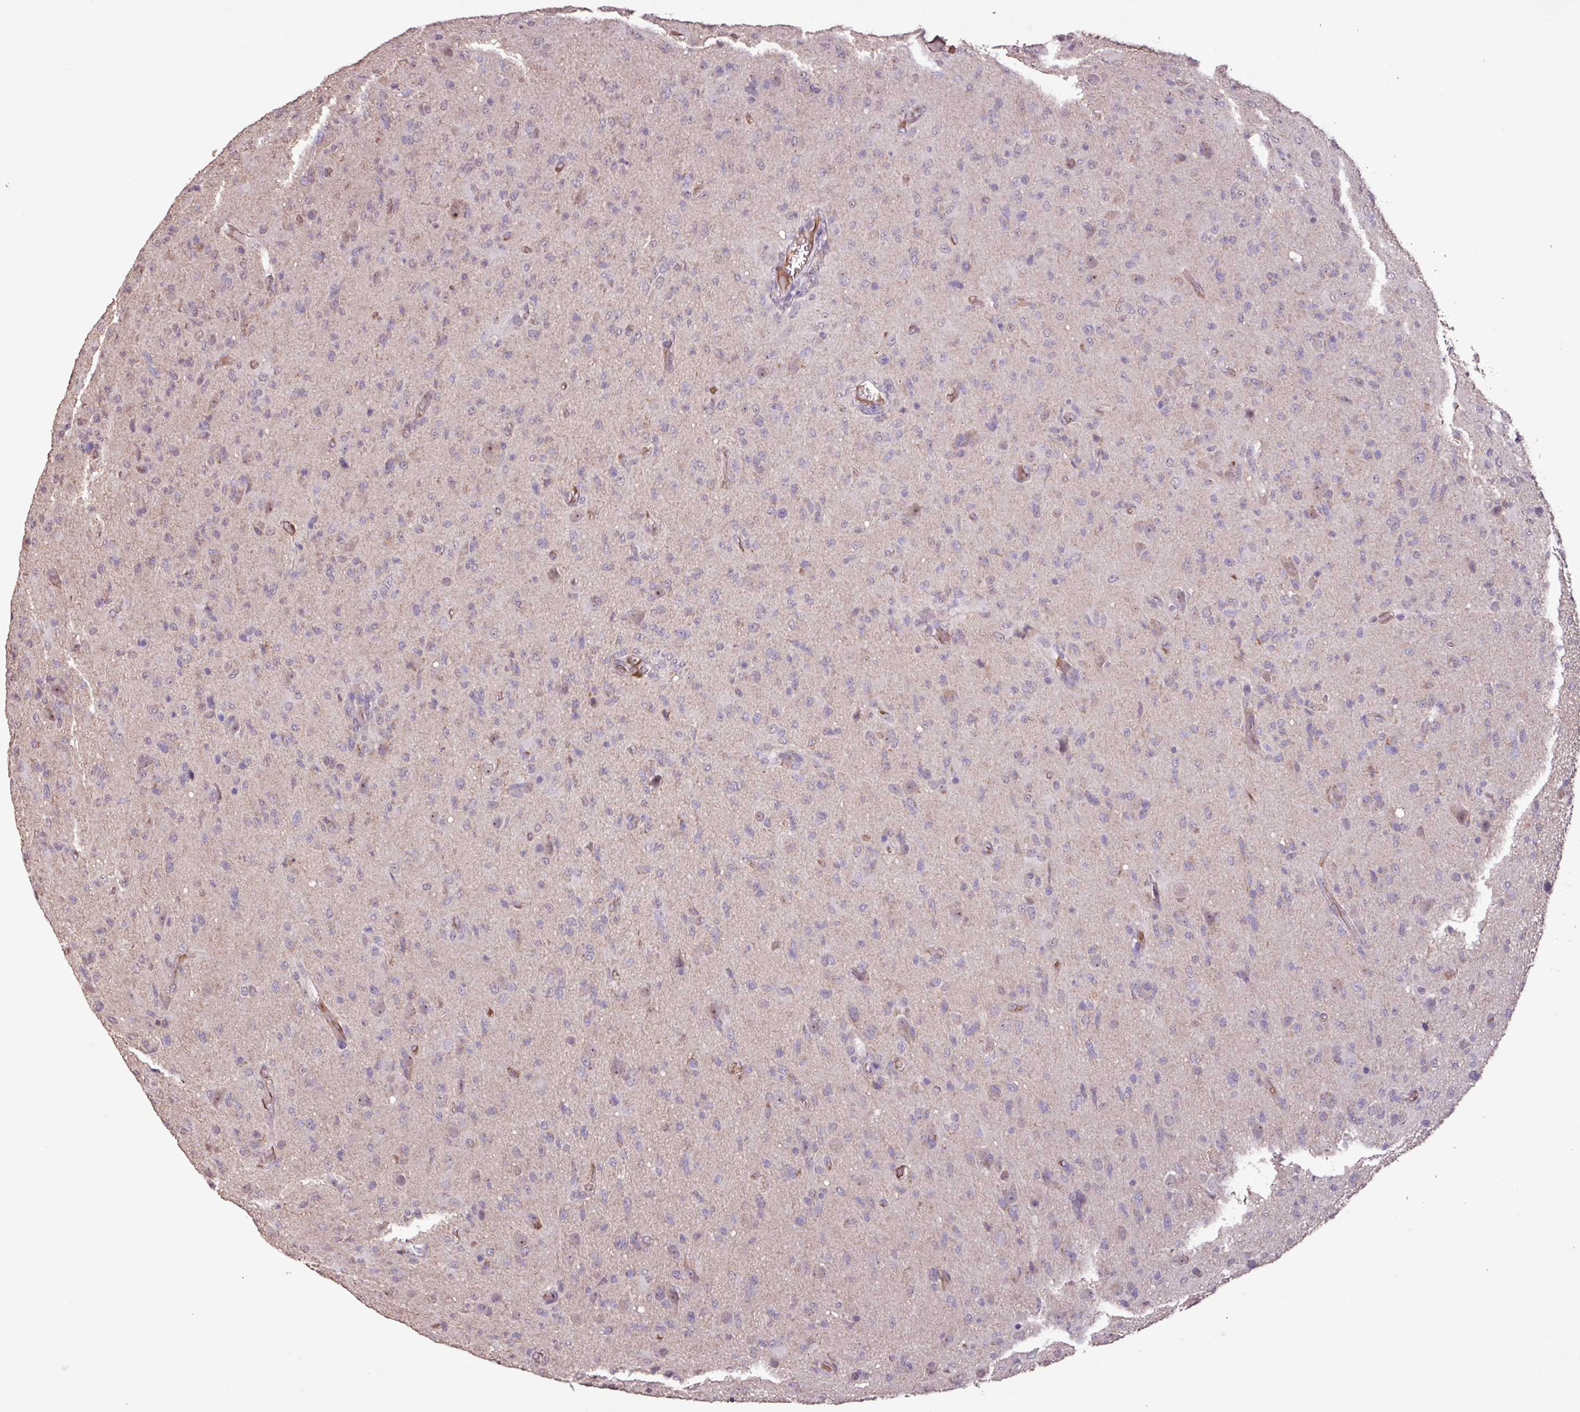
{"staining": {"intensity": "moderate", "quantity": "<25%", "location": "cytoplasmic/membranous"}, "tissue": "glioma", "cell_type": "Tumor cells", "image_type": "cancer", "snomed": [{"axis": "morphology", "description": "Glioma, malignant, High grade"}, {"axis": "topography", "description": "Brain"}], "caption": "Malignant high-grade glioma stained with a protein marker displays moderate staining in tumor cells.", "gene": "L3MBTL3", "patient": {"sex": "female", "age": 57}}